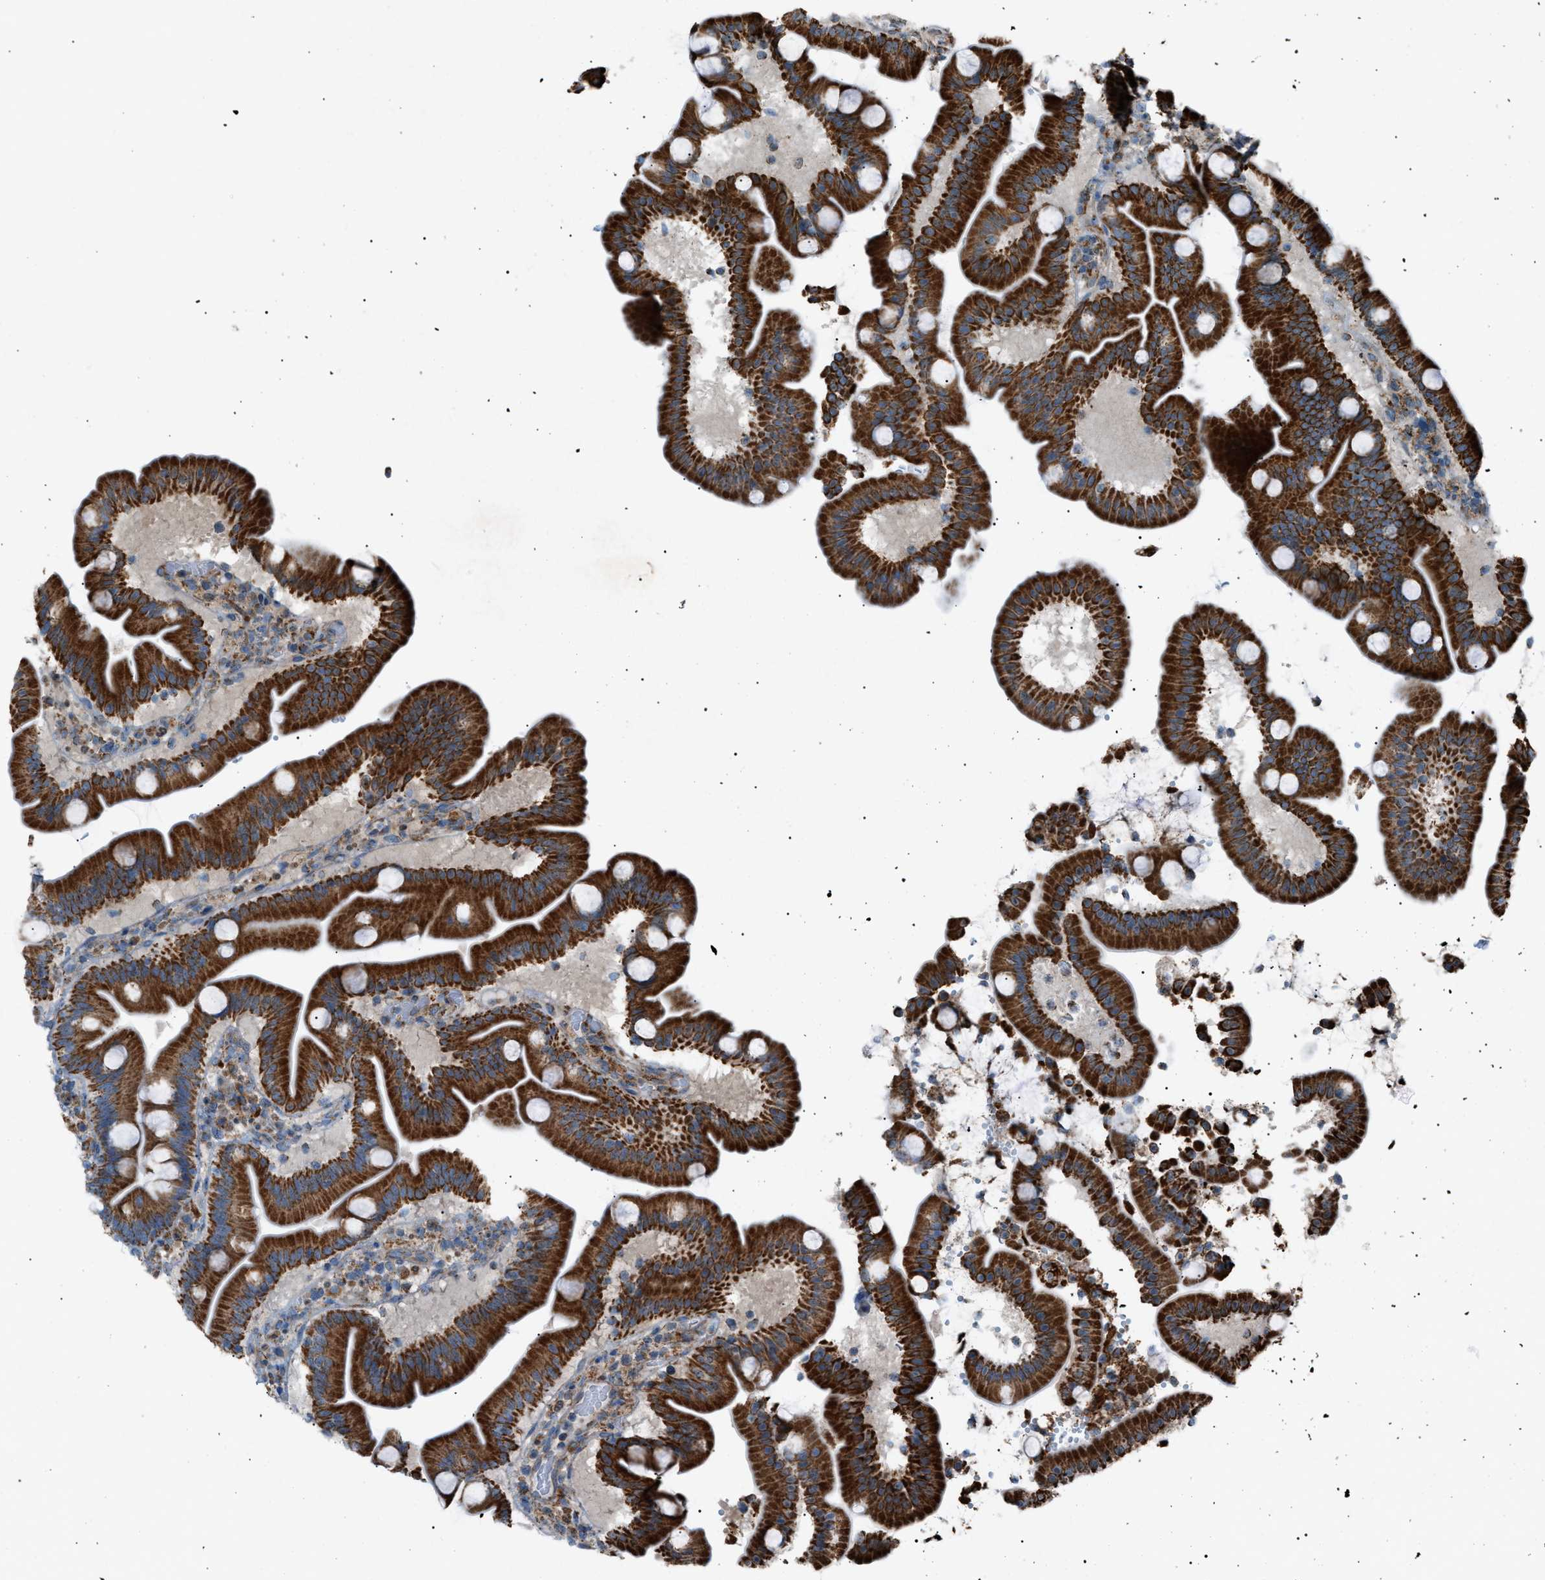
{"staining": {"intensity": "strong", "quantity": ">75%", "location": "cytoplasmic/membranous"}, "tissue": "duodenum", "cell_type": "Glandular cells", "image_type": "normal", "snomed": [{"axis": "morphology", "description": "Normal tissue, NOS"}, {"axis": "topography", "description": "Duodenum"}], "caption": "Approximately >75% of glandular cells in unremarkable human duodenum exhibit strong cytoplasmic/membranous protein staining as visualized by brown immunohistochemical staining.", "gene": "C1GALT1C1", "patient": {"sex": "male", "age": 54}}